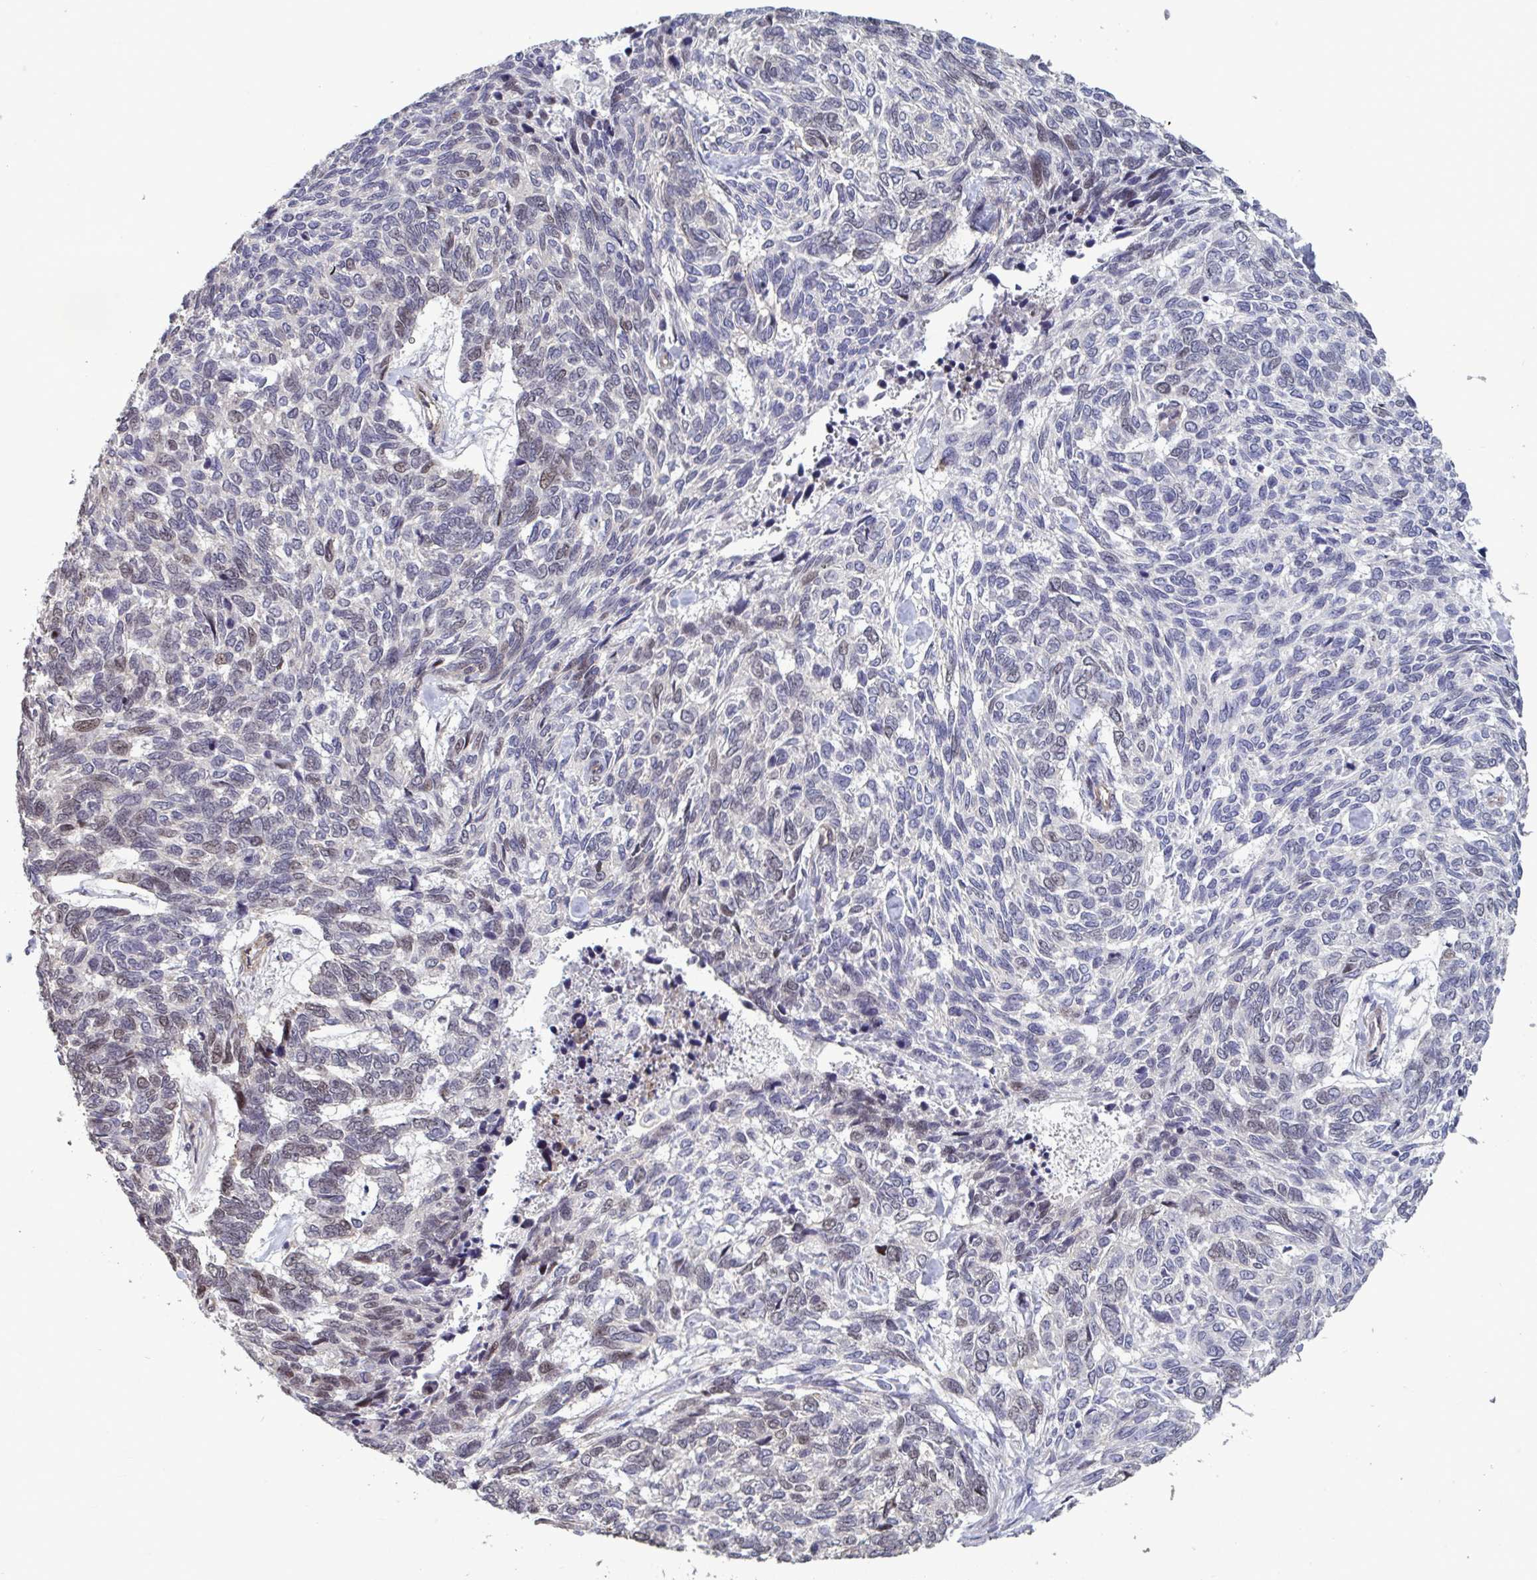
{"staining": {"intensity": "weak", "quantity": "<25%", "location": "nuclear"}, "tissue": "skin cancer", "cell_type": "Tumor cells", "image_type": "cancer", "snomed": [{"axis": "morphology", "description": "Basal cell carcinoma"}, {"axis": "topography", "description": "Skin"}], "caption": "Skin cancer was stained to show a protein in brown. There is no significant positivity in tumor cells.", "gene": "IPO5", "patient": {"sex": "female", "age": 65}}